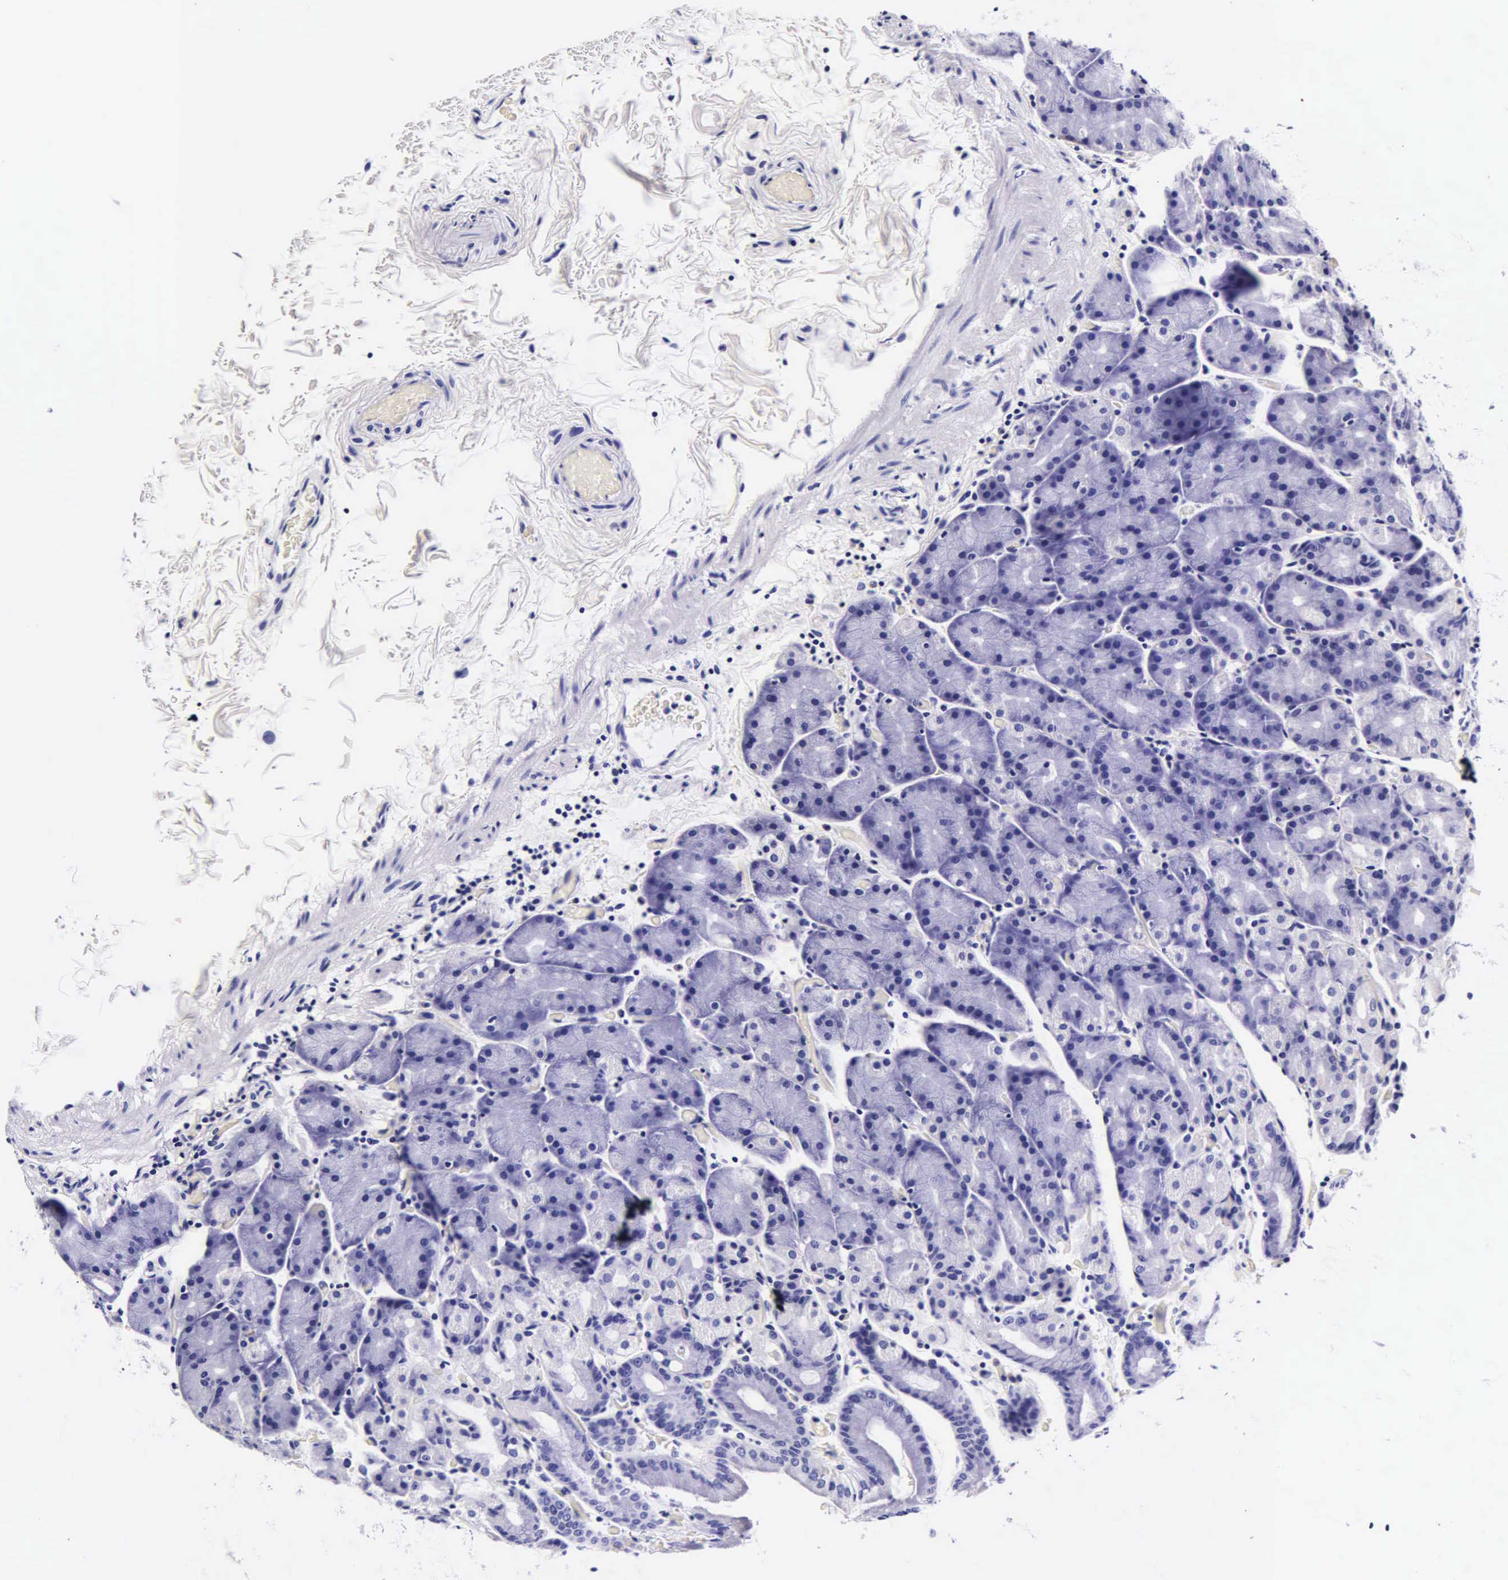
{"staining": {"intensity": "negative", "quantity": "none", "location": "none"}, "tissue": "stomach", "cell_type": "Glandular cells", "image_type": "normal", "snomed": [{"axis": "morphology", "description": "Normal tissue, NOS"}, {"axis": "topography", "description": "Stomach, upper"}], "caption": "Micrograph shows no protein staining in glandular cells of unremarkable stomach.", "gene": "DGCR2", "patient": {"sex": "male", "age": 47}}